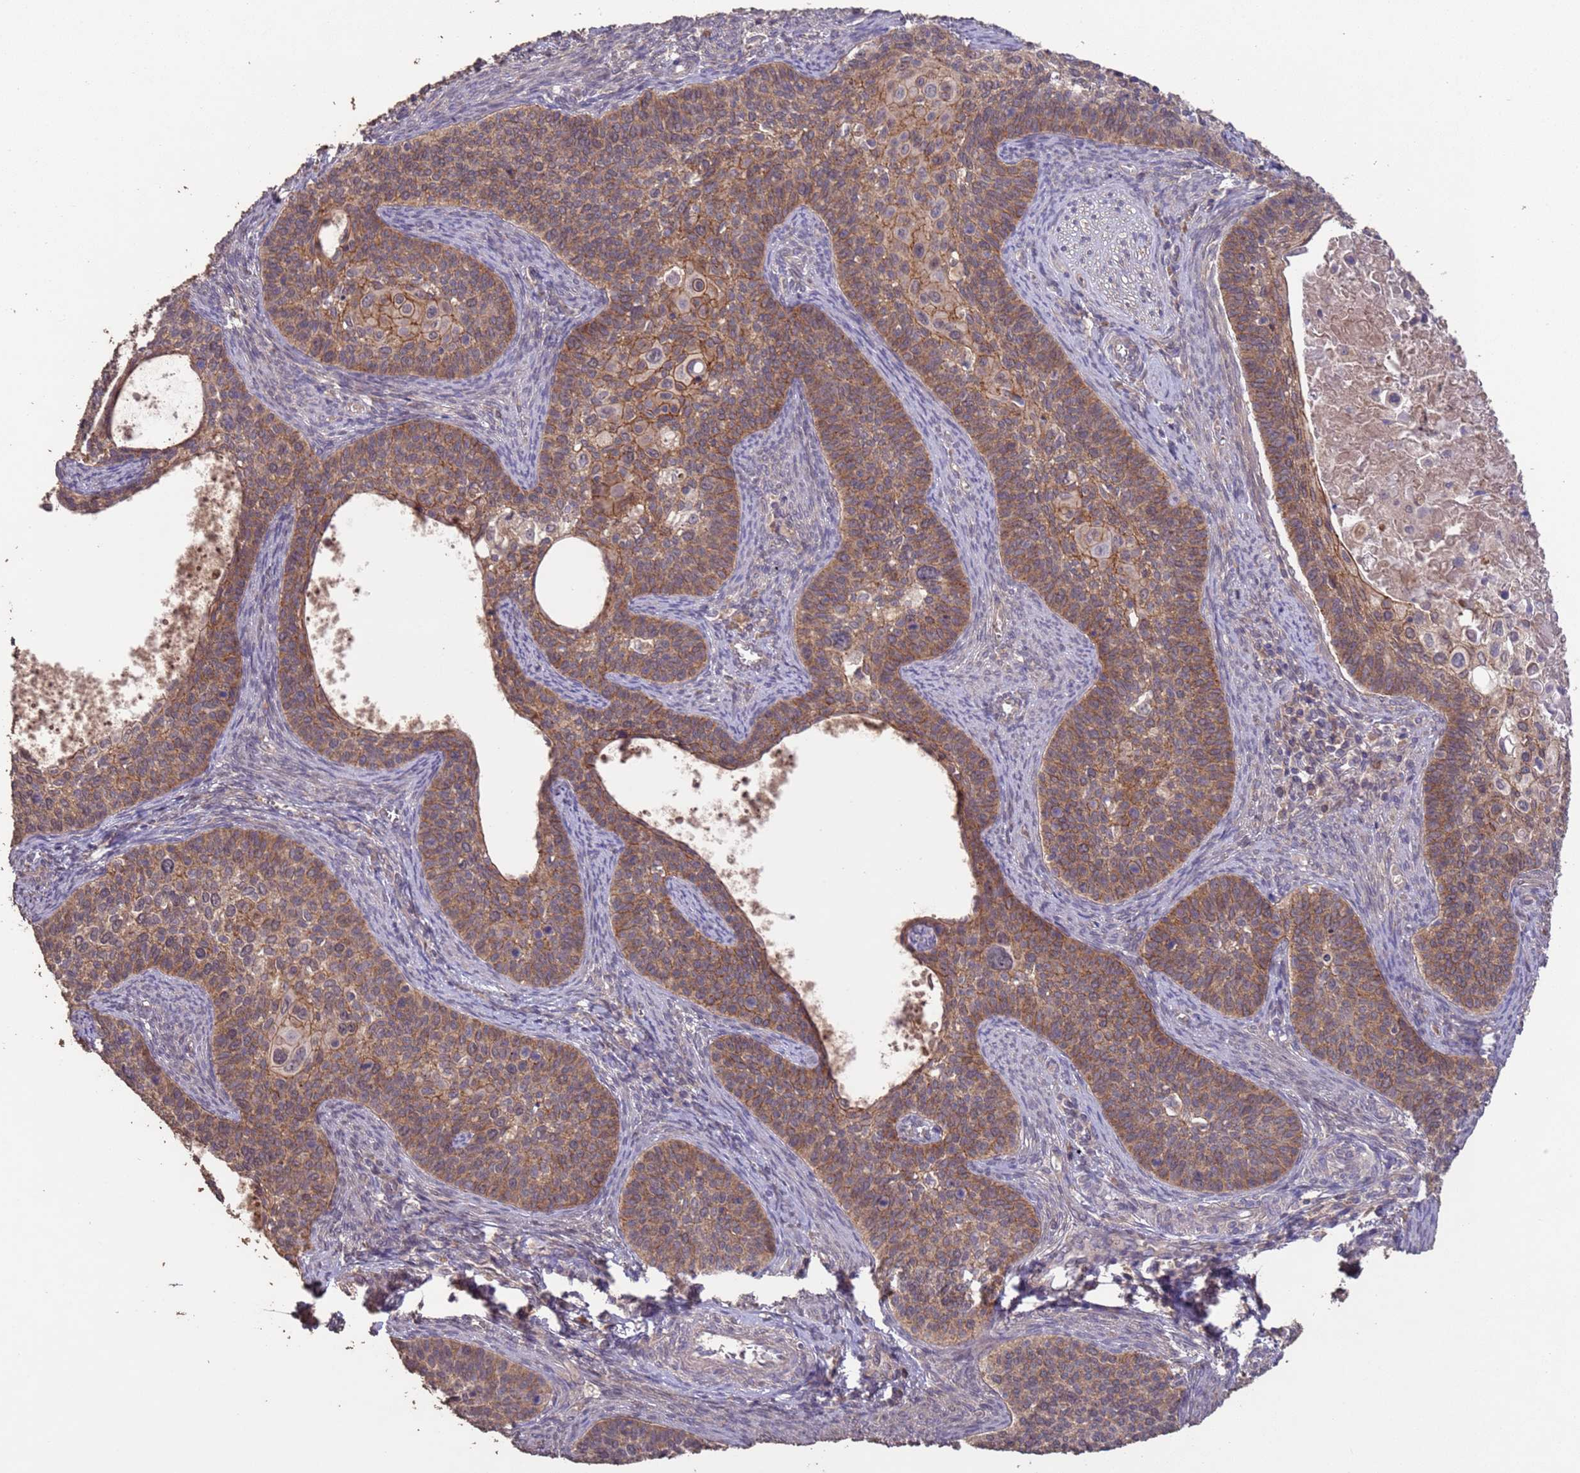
{"staining": {"intensity": "moderate", "quantity": ">75%", "location": "cytoplasmic/membranous"}, "tissue": "cervical cancer", "cell_type": "Tumor cells", "image_type": "cancer", "snomed": [{"axis": "morphology", "description": "Squamous cell carcinoma, NOS"}, {"axis": "topography", "description": "Cervix"}], "caption": "Tumor cells display medium levels of moderate cytoplasmic/membranous expression in about >75% of cells in human cervical cancer.", "gene": "SLC9B2", "patient": {"sex": "female", "age": 33}}